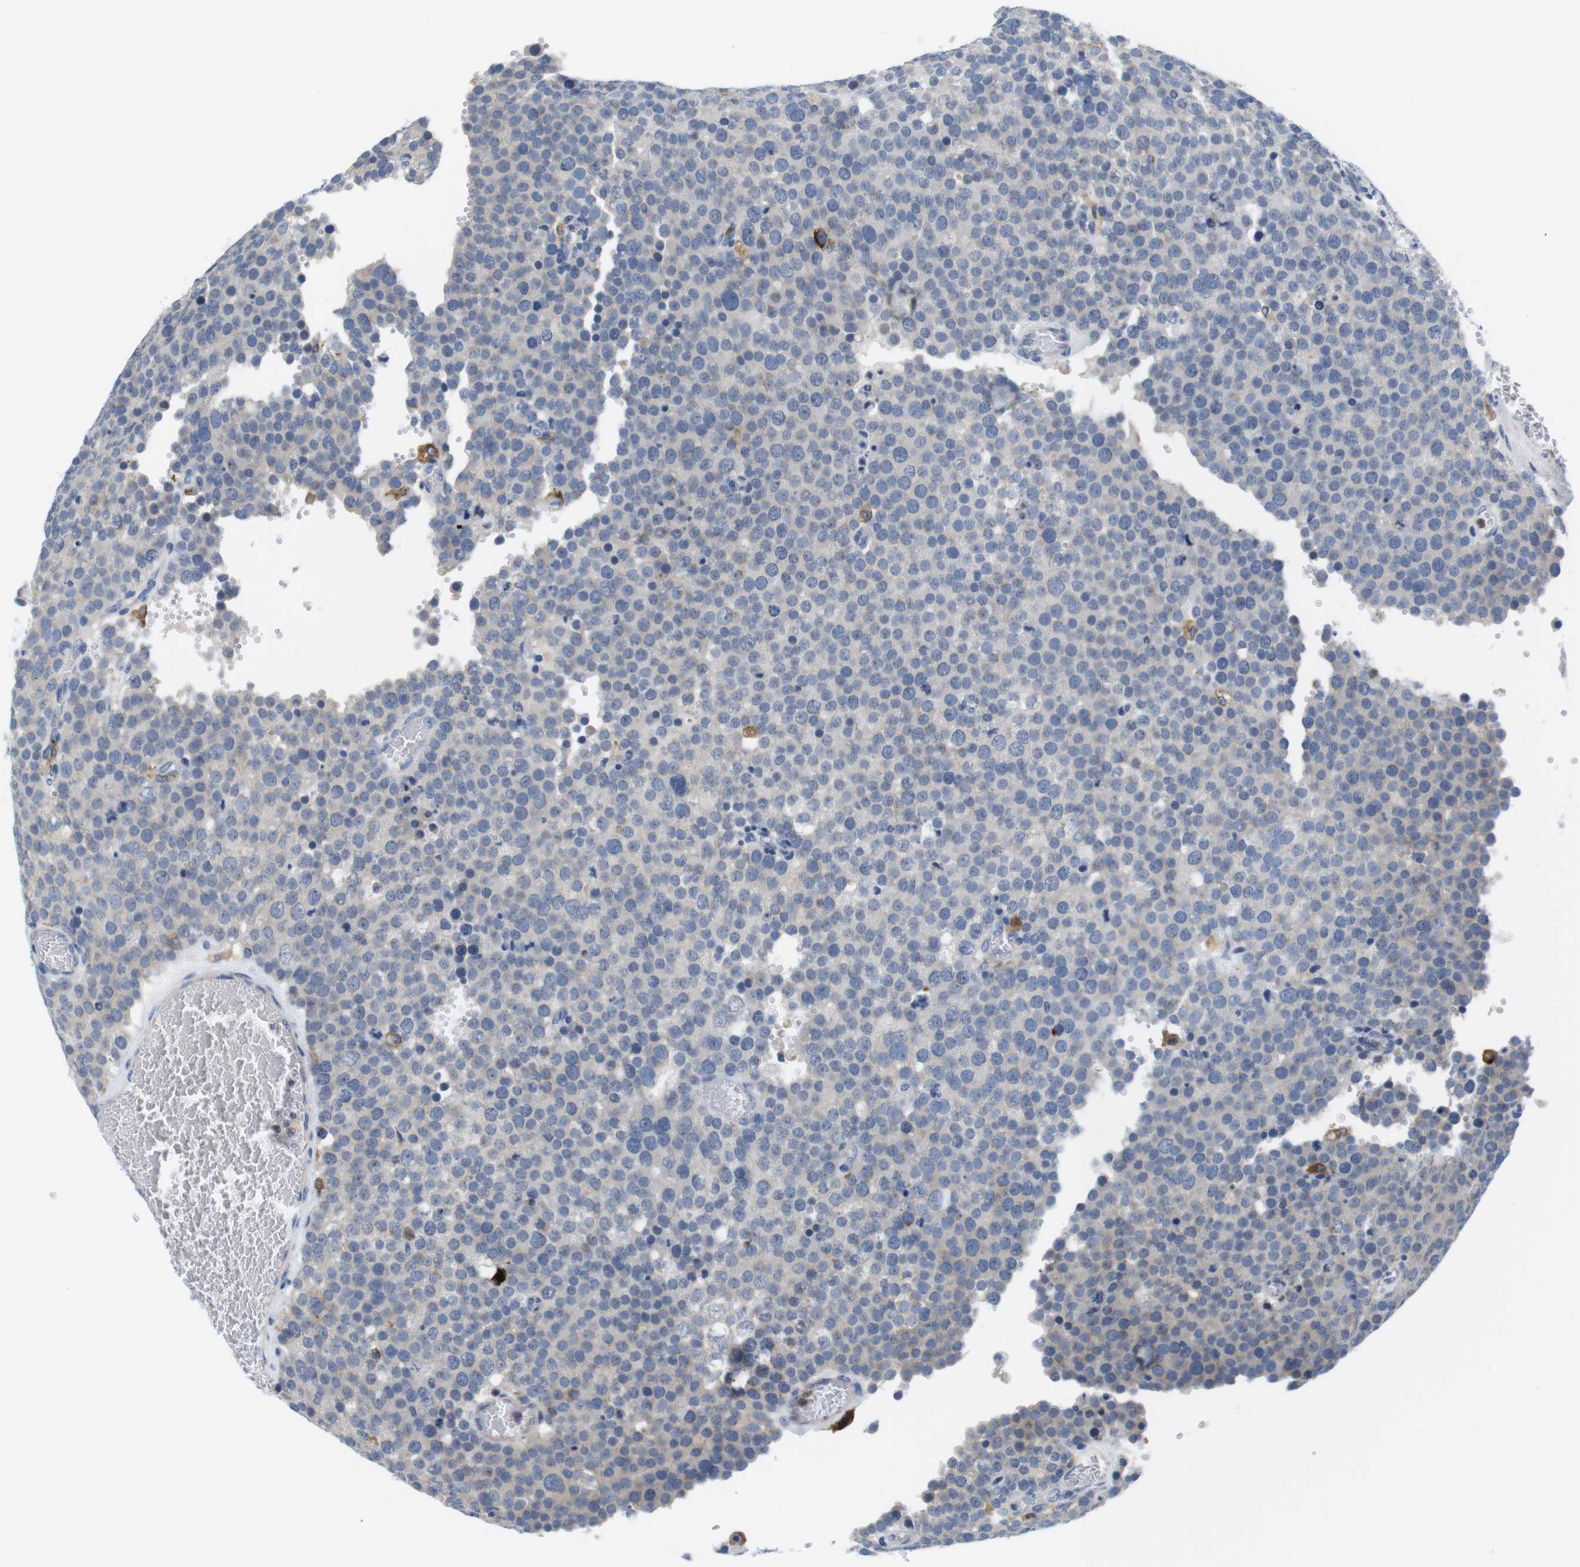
{"staining": {"intensity": "negative", "quantity": "none", "location": "none"}, "tissue": "testis cancer", "cell_type": "Tumor cells", "image_type": "cancer", "snomed": [{"axis": "morphology", "description": "Normal tissue, NOS"}, {"axis": "morphology", "description": "Seminoma, NOS"}, {"axis": "topography", "description": "Testis"}], "caption": "DAB immunohistochemical staining of testis seminoma exhibits no significant expression in tumor cells.", "gene": "CNGA2", "patient": {"sex": "male", "age": 71}}